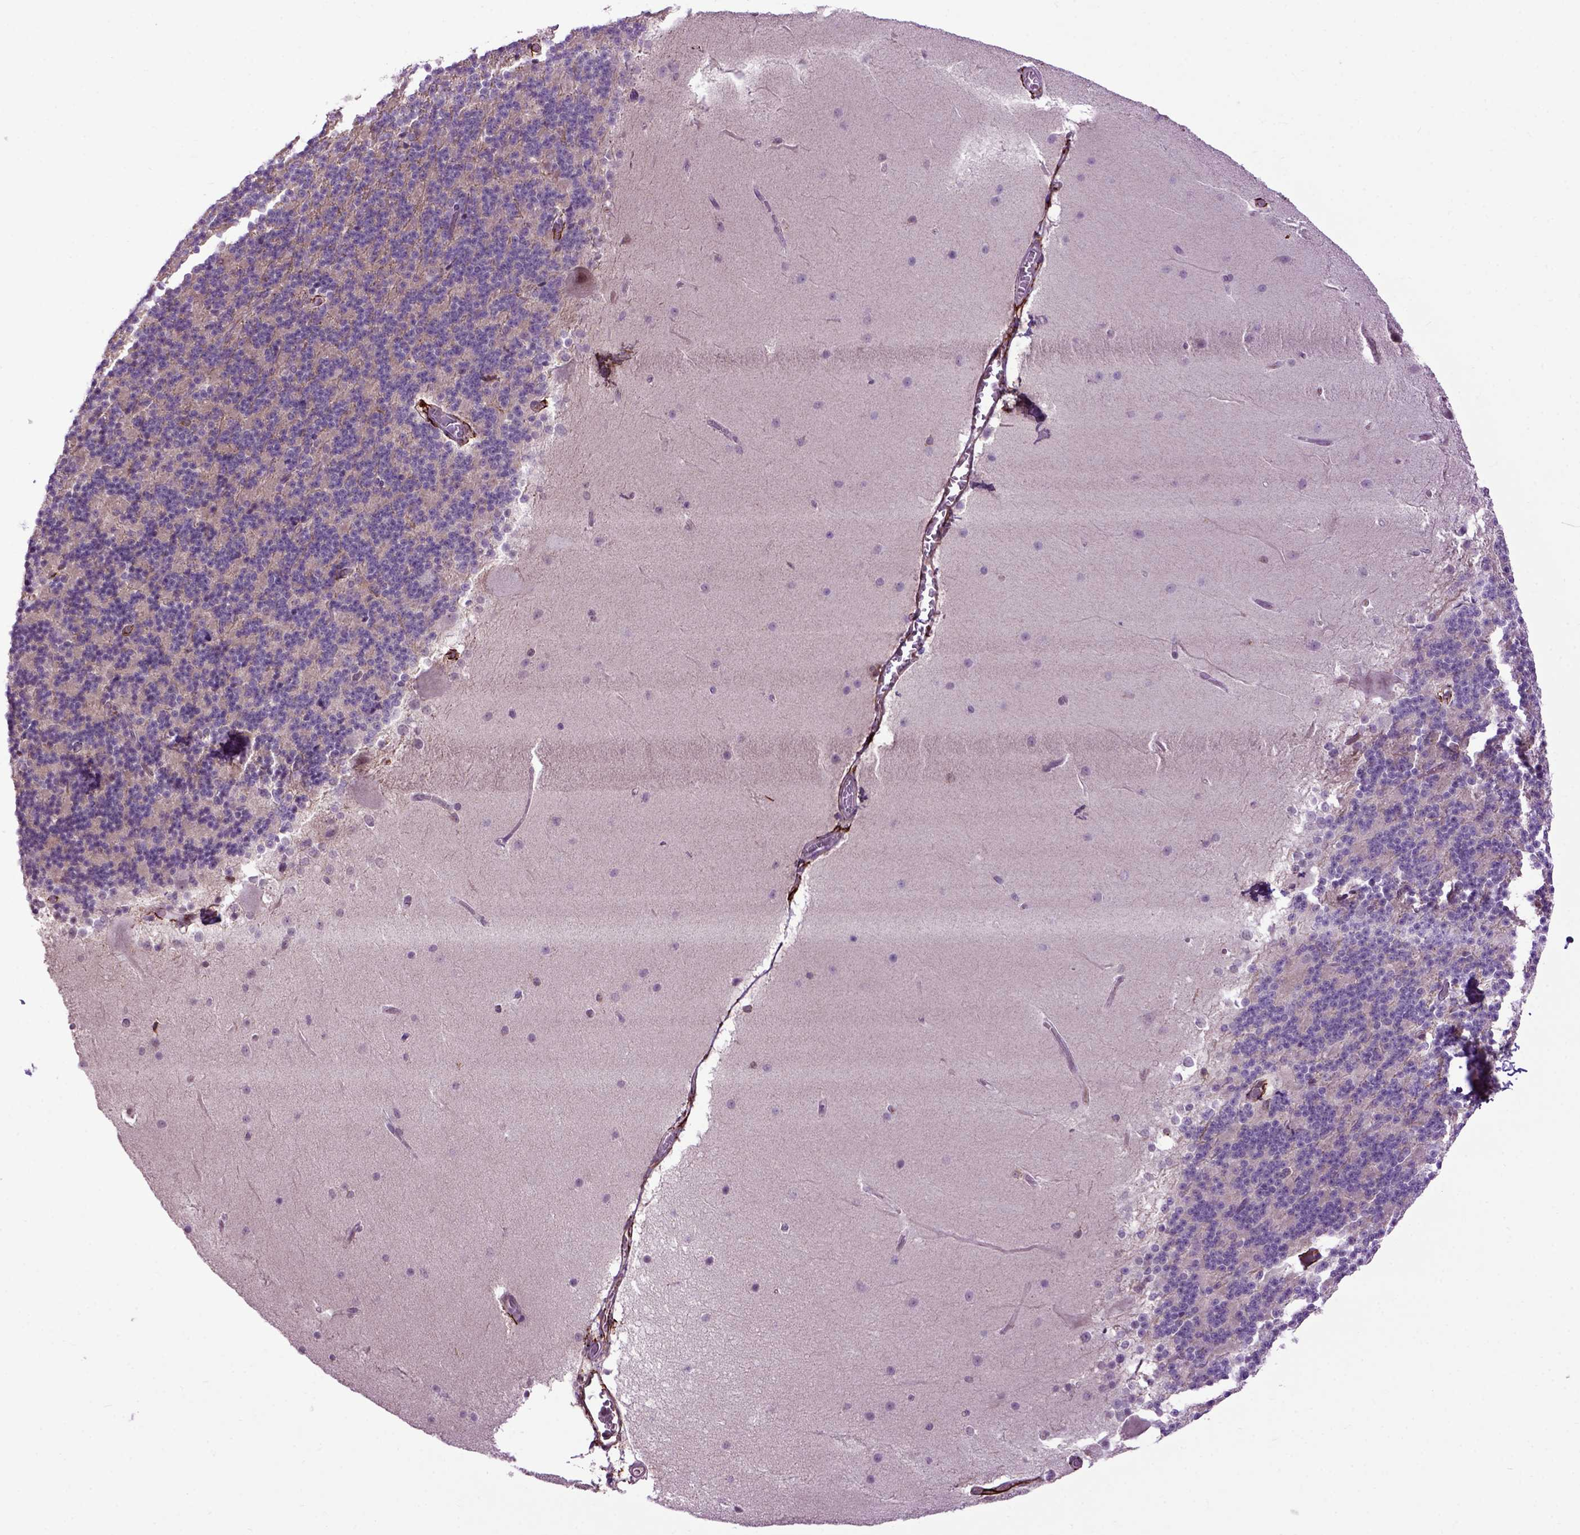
{"staining": {"intensity": "negative", "quantity": "none", "location": "none"}, "tissue": "cerebellum", "cell_type": "Cells in granular layer", "image_type": "normal", "snomed": [{"axis": "morphology", "description": "Normal tissue, NOS"}, {"axis": "topography", "description": "Cerebellum"}], "caption": "The photomicrograph displays no significant staining in cells in granular layer of cerebellum.", "gene": "EMILIN3", "patient": {"sex": "female", "age": 19}}